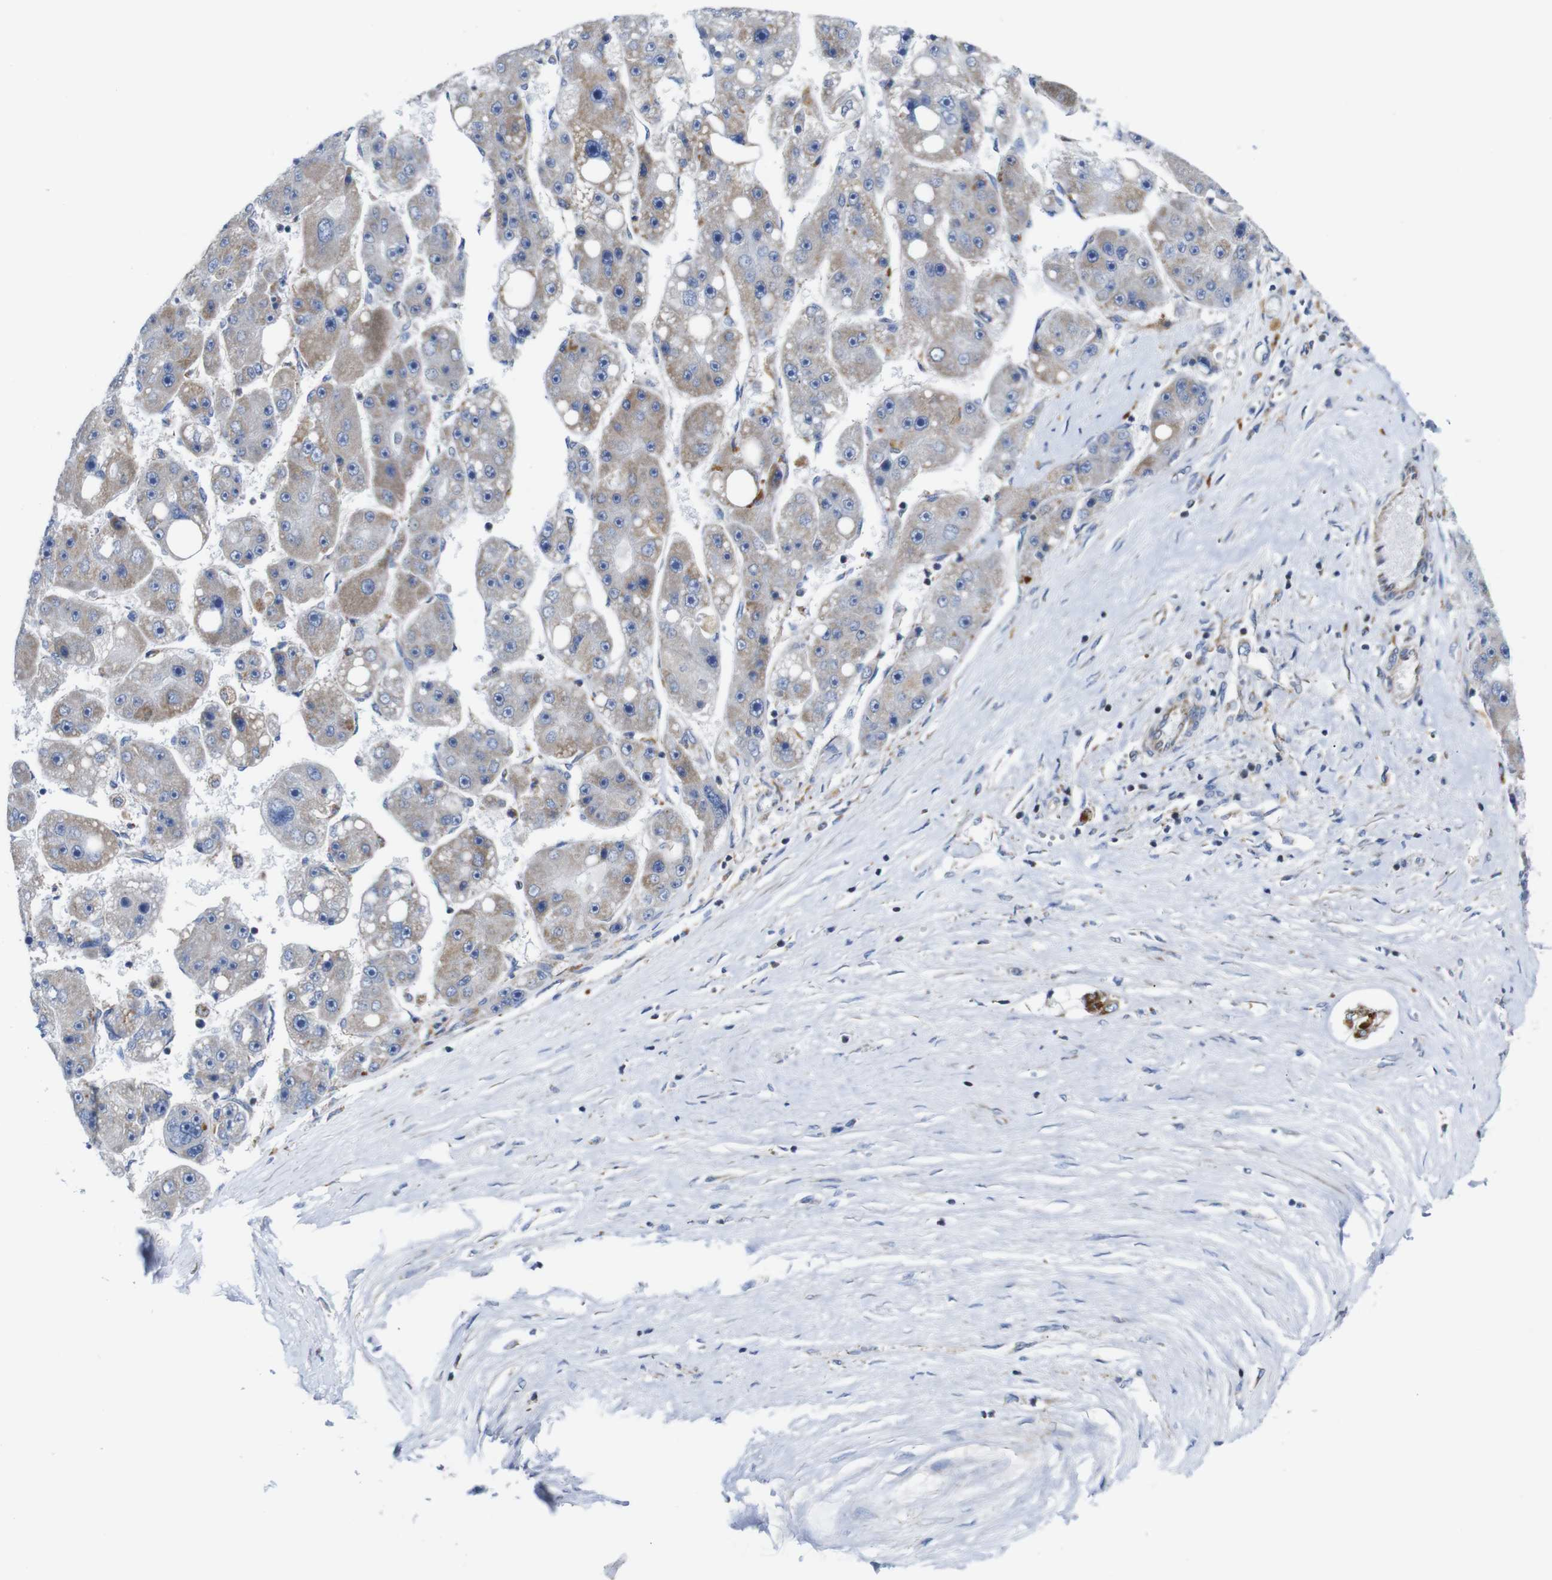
{"staining": {"intensity": "moderate", "quantity": "25%-75%", "location": "cytoplasmic/membranous"}, "tissue": "liver cancer", "cell_type": "Tumor cells", "image_type": "cancer", "snomed": [{"axis": "morphology", "description": "Carcinoma, Hepatocellular, NOS"}, {"axis": "topography", "description": "Liver"}], "caption": "Immunohistochemical staining of liver cancer (hepatocellular carcinoma) reveals medium levels of moderate cytoplasmic/membranous protein expression in approximately 25%-75% of tumor cells.", "gene": "PDCD1LG2", "patient": {"sex": "female", "age": 61}}